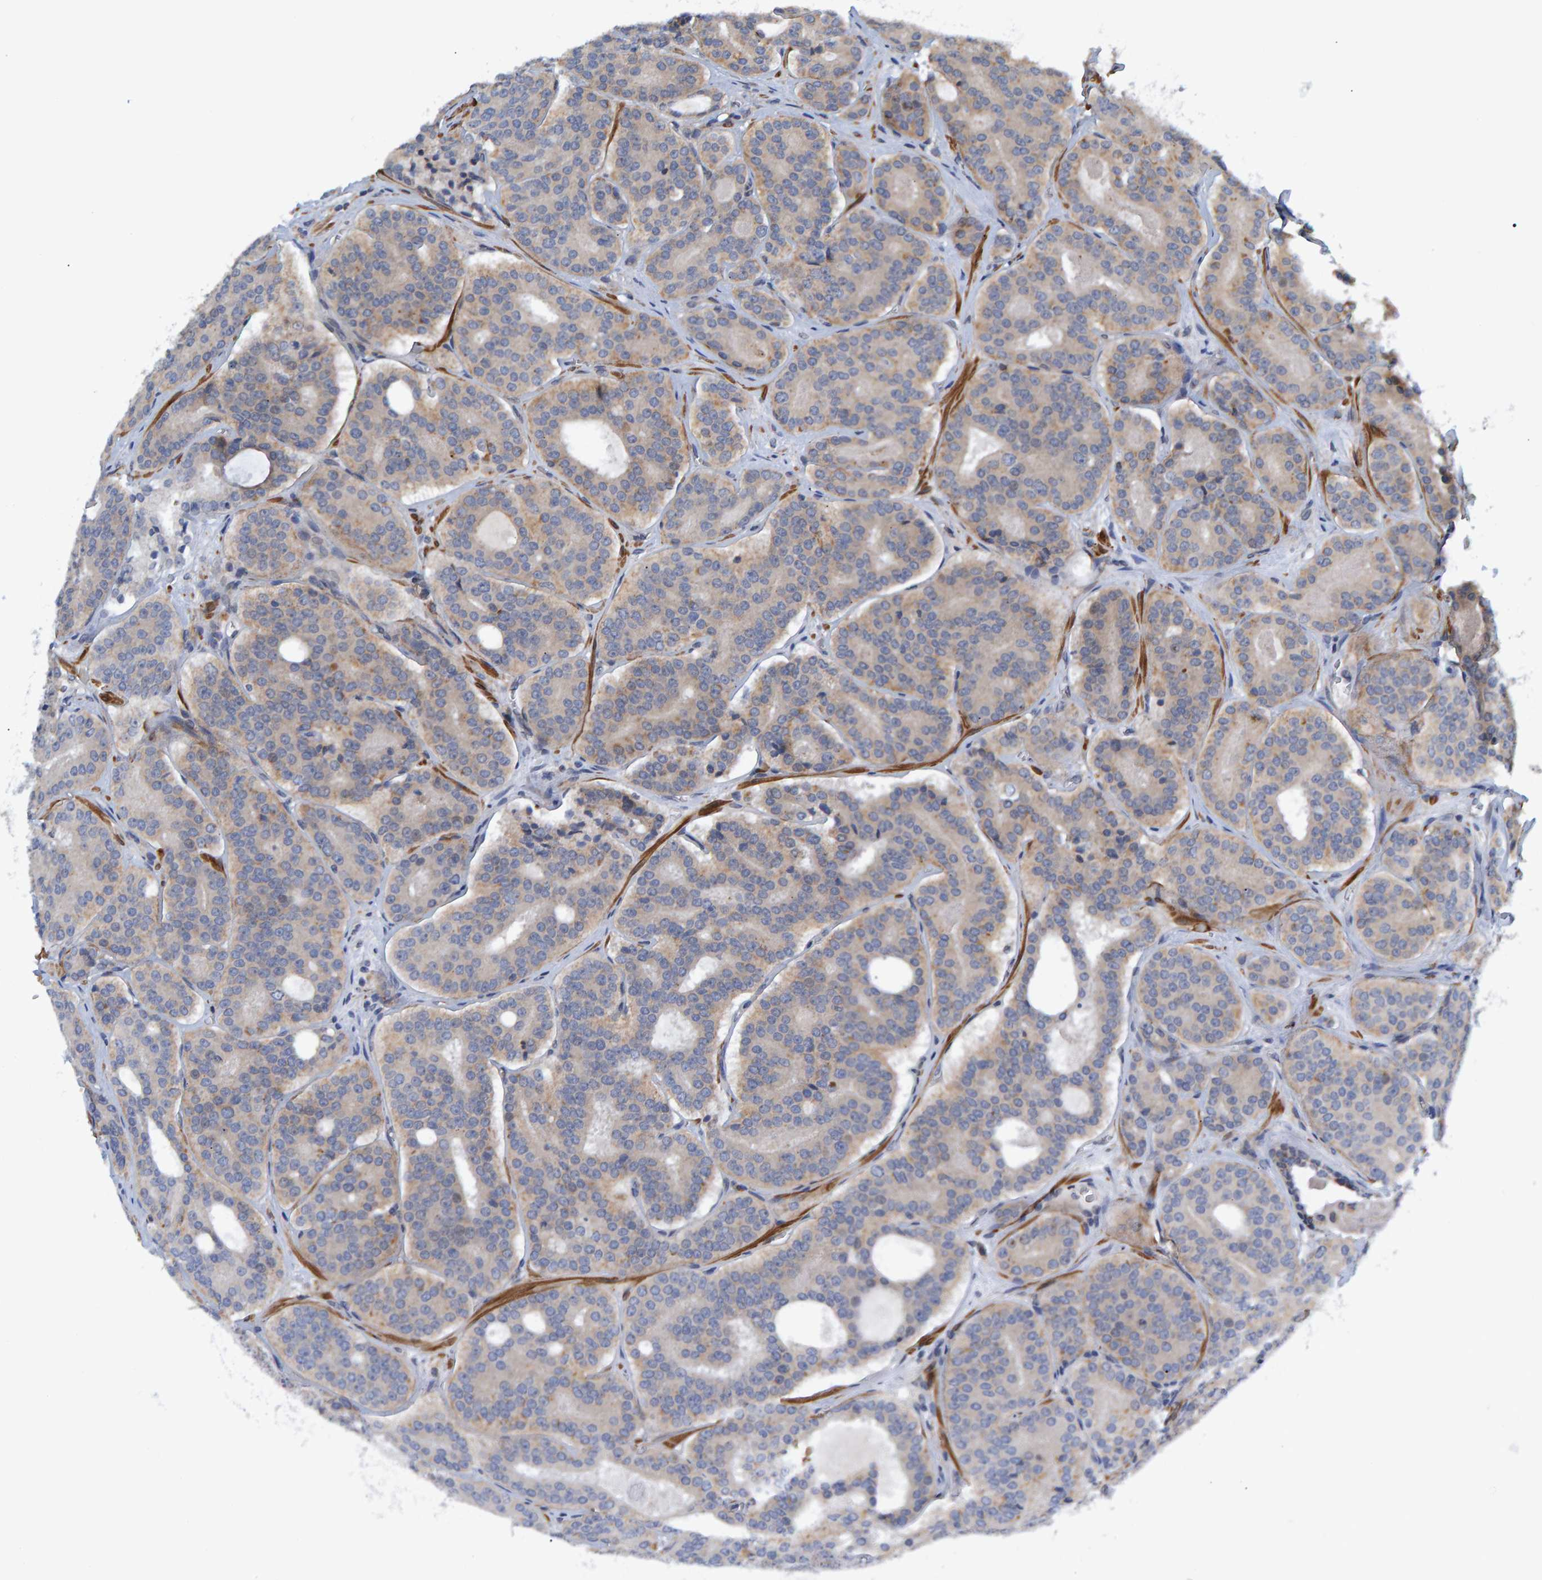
{"staining": {"intensity": "weak", "quantity": "<25%", "location": "cytoplasmic/membranous"}, "tissue": "prostate cancer", "cell_type": "Tumor cells", "image_type": "cancer", "snomed": [{"axis": "morphology", "description": "Adenocarcinoma, High grade"}, {"axis": "topography", "description": "Prostate"}], "caption": "A high-resolution histopathology image shows immunohistochemistry staining of prostate cancer (high-grade adenocarcinoma), which reveals no significant positivity in tumor cells.", "gene": "ATP6V1H", "patient": {"sex": "male", "age": 60}}